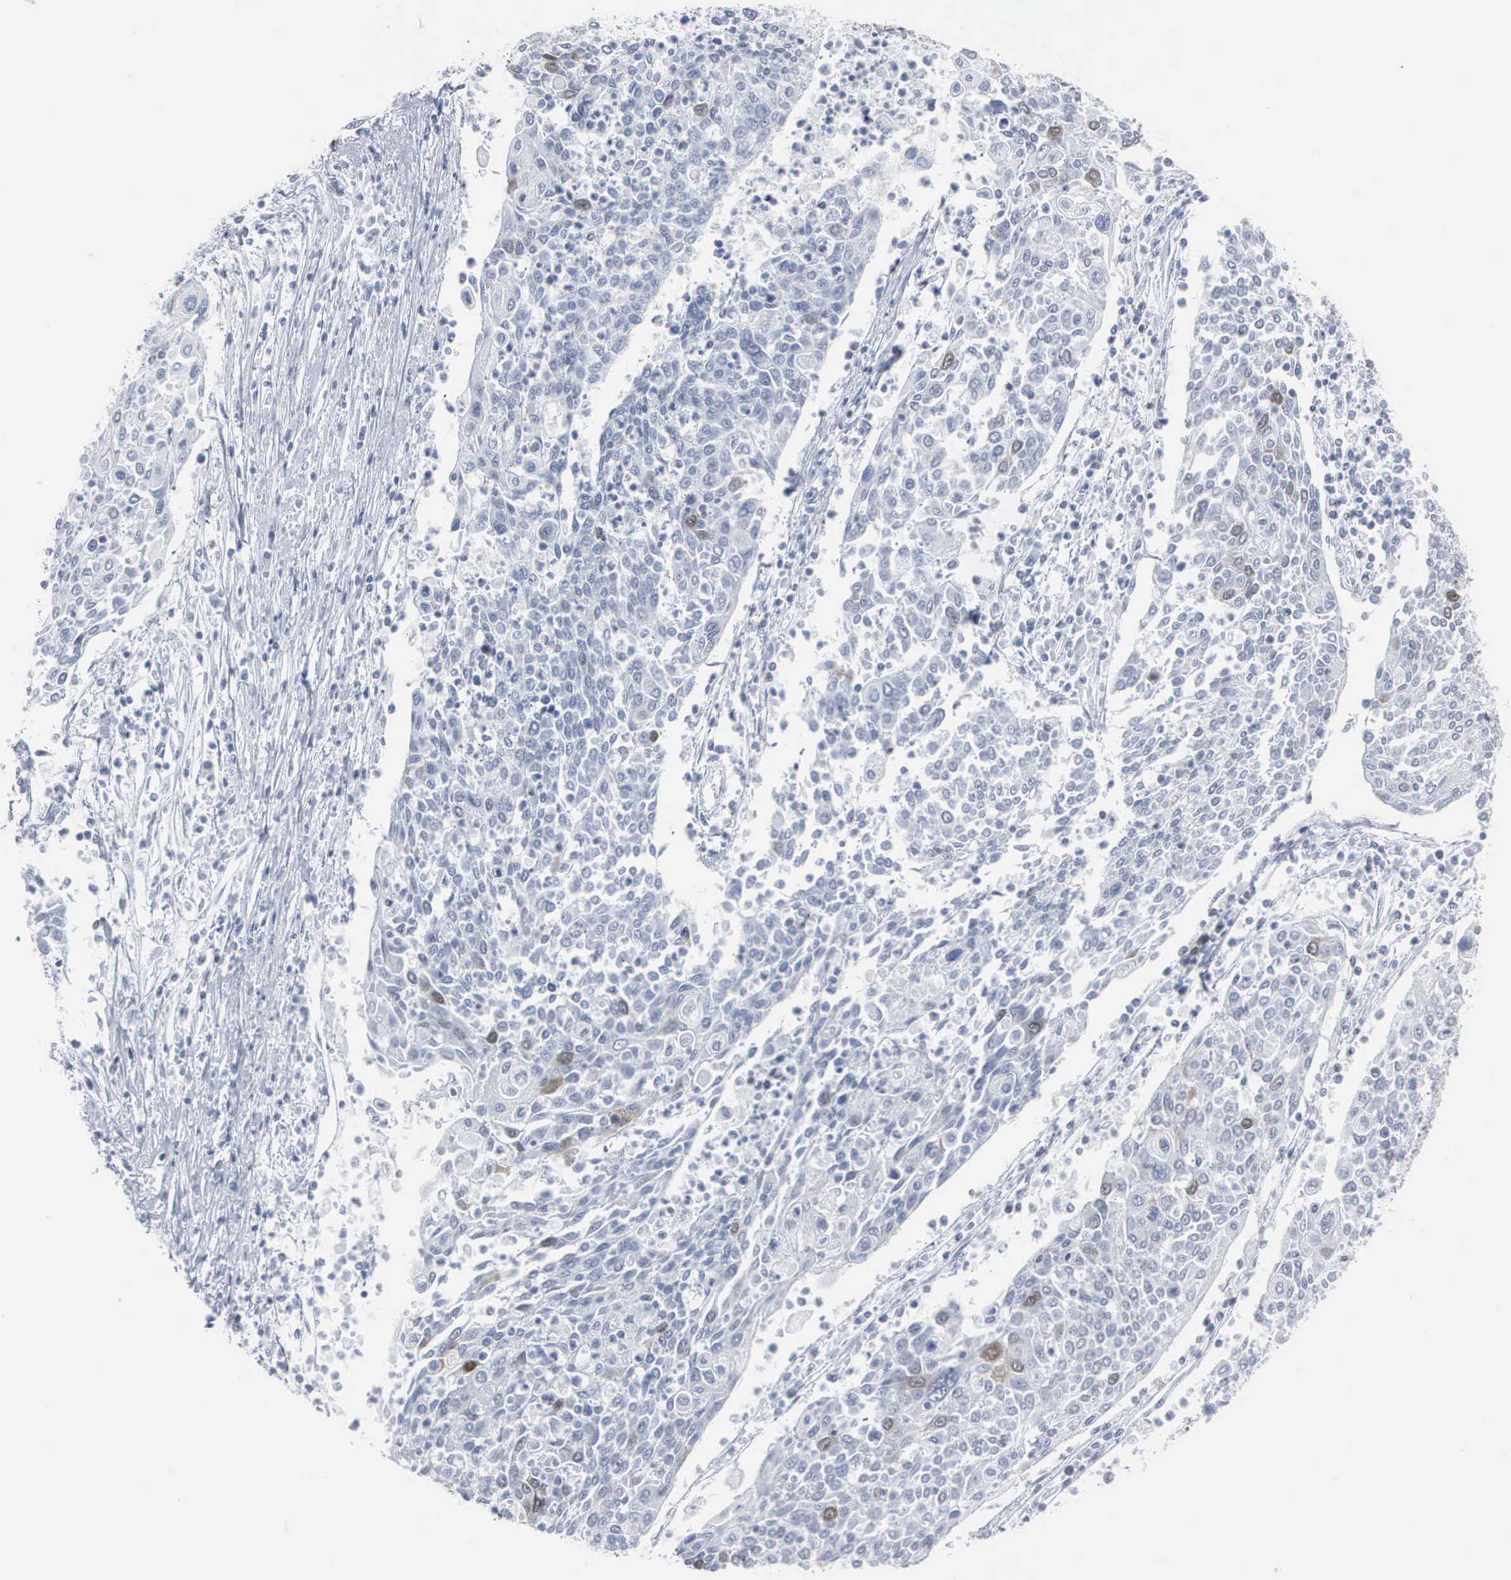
{"staining": {"intensity": "weak", "quantity": "<25%", "location": "cytoplasmic/membranous,nuclear"}, "tissue": "cervical cancer", "cell_type": "Tumor cells", "image_type": "cancer", "snomed": [{"axis": "morphology", "description": "Squamous cell carcinoma, NOS"}, {"axis": "topography", "description": "Cervix"}], "caption": "DAB (3,3'-diaminobenzidine) immunohistochemical staining of cervical cancer (squamous cell carcinoma) displays no significant positivity in tumor cells. Brightfield microscopy of immunohistochemistry stained with DAB (brown) and hematoxylin (blue), captured at high magnification.", "gene": "CCNB1", "patient": {"sex": "female", "age": 40}}